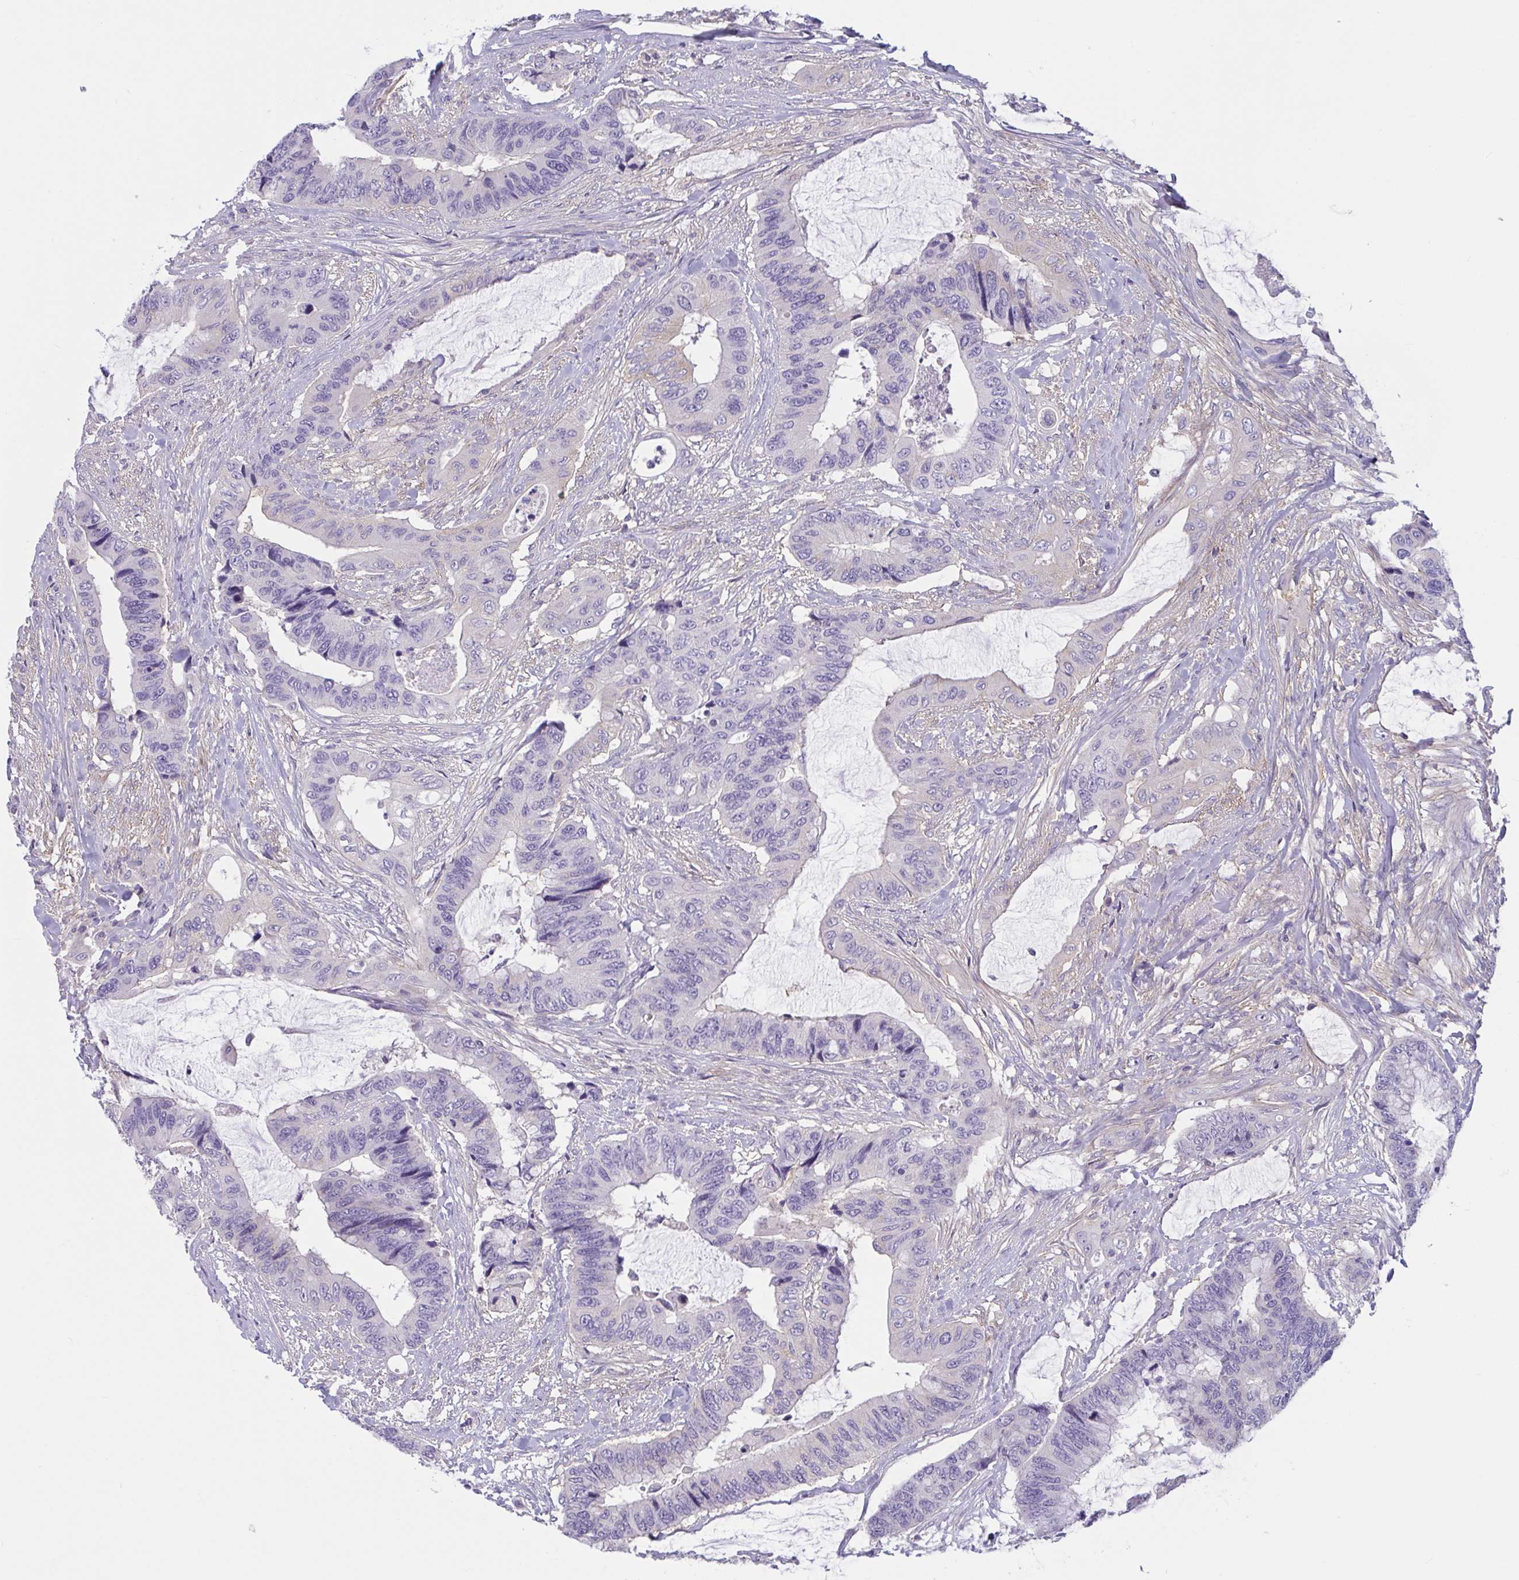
{"staining": {"intensity": "negative", "quantity": "none", "location": "none"}, "tissue": "colorectal cancer", "cell_type": "Tumor cells", "image_type": "cancer", "snomed": [{"axis": "morphology", "description": "Adenocarcinoma, NOS"}, {"axis": "topography", "description": "Rectum"}], "caption": "Micrograph shows no significant protein positivity in tumor cells of colorectal cancer. (IHC, brightfield microscopy, high magnification).", "gene": "WNT9B", "patient": {"sex": "female", "age": 59}}